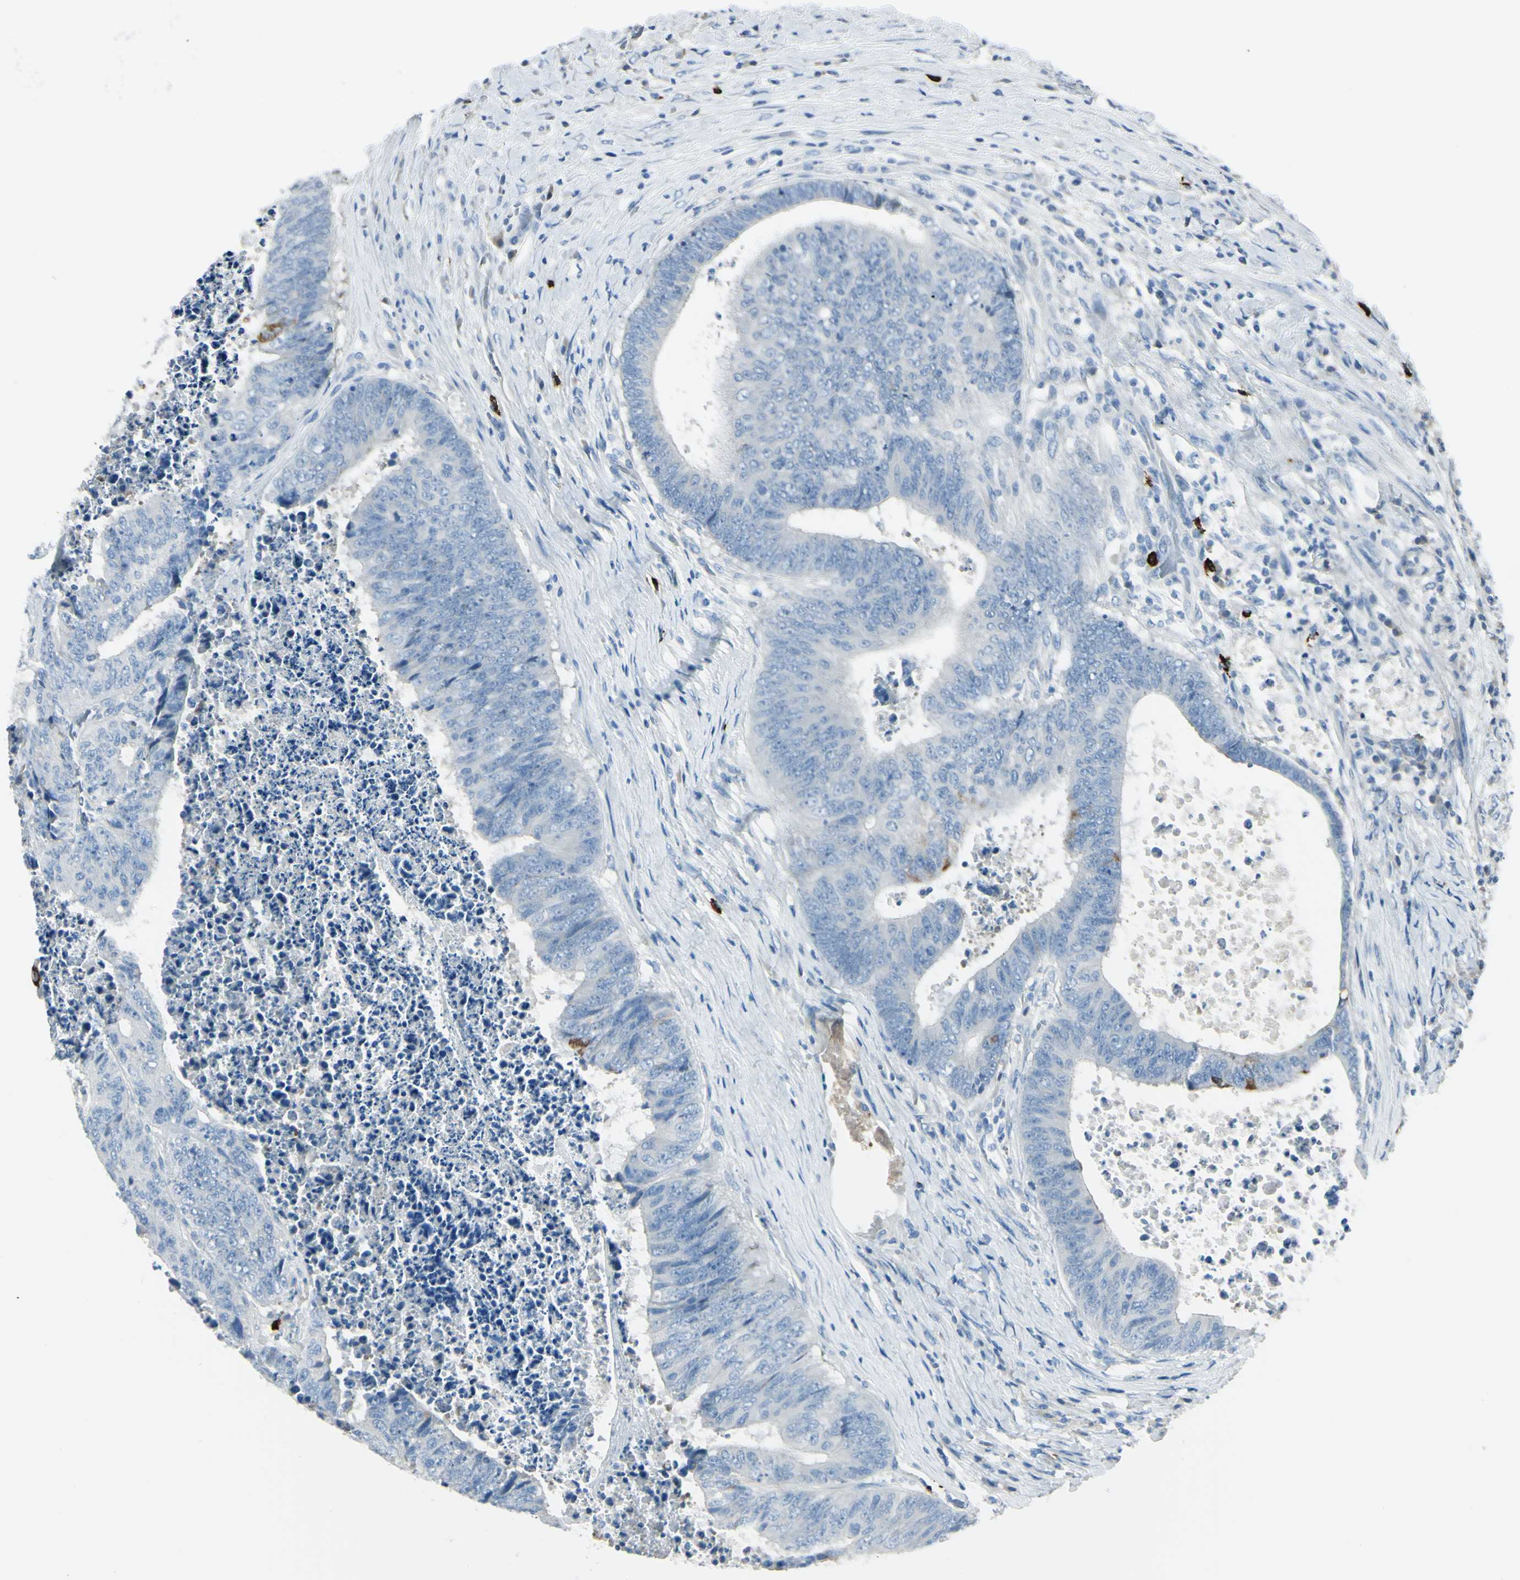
{"staining": {"intensity": "strong", "quantity": "<25%", "location": "cytoplasmic/membranous"}, "tissue": "colorectal cancer", "cell_type": "Tumor cells", "image_type": "cancer", "snomed": [{"axis": "morphology", "description": "Adenocarcinoma, NOS"}, {"axis": "topography", "description": "Rectum"}], "caption": "A histopathology image showing strong cytoplasmic/membranous expression in approximately <25% of tumor cells in colorectal cancer (adenocarcinoma), as visualized by brown immunohistochemical staining.", "gene": "DLG4", "patient": {"sex": "male", "age": 72}}